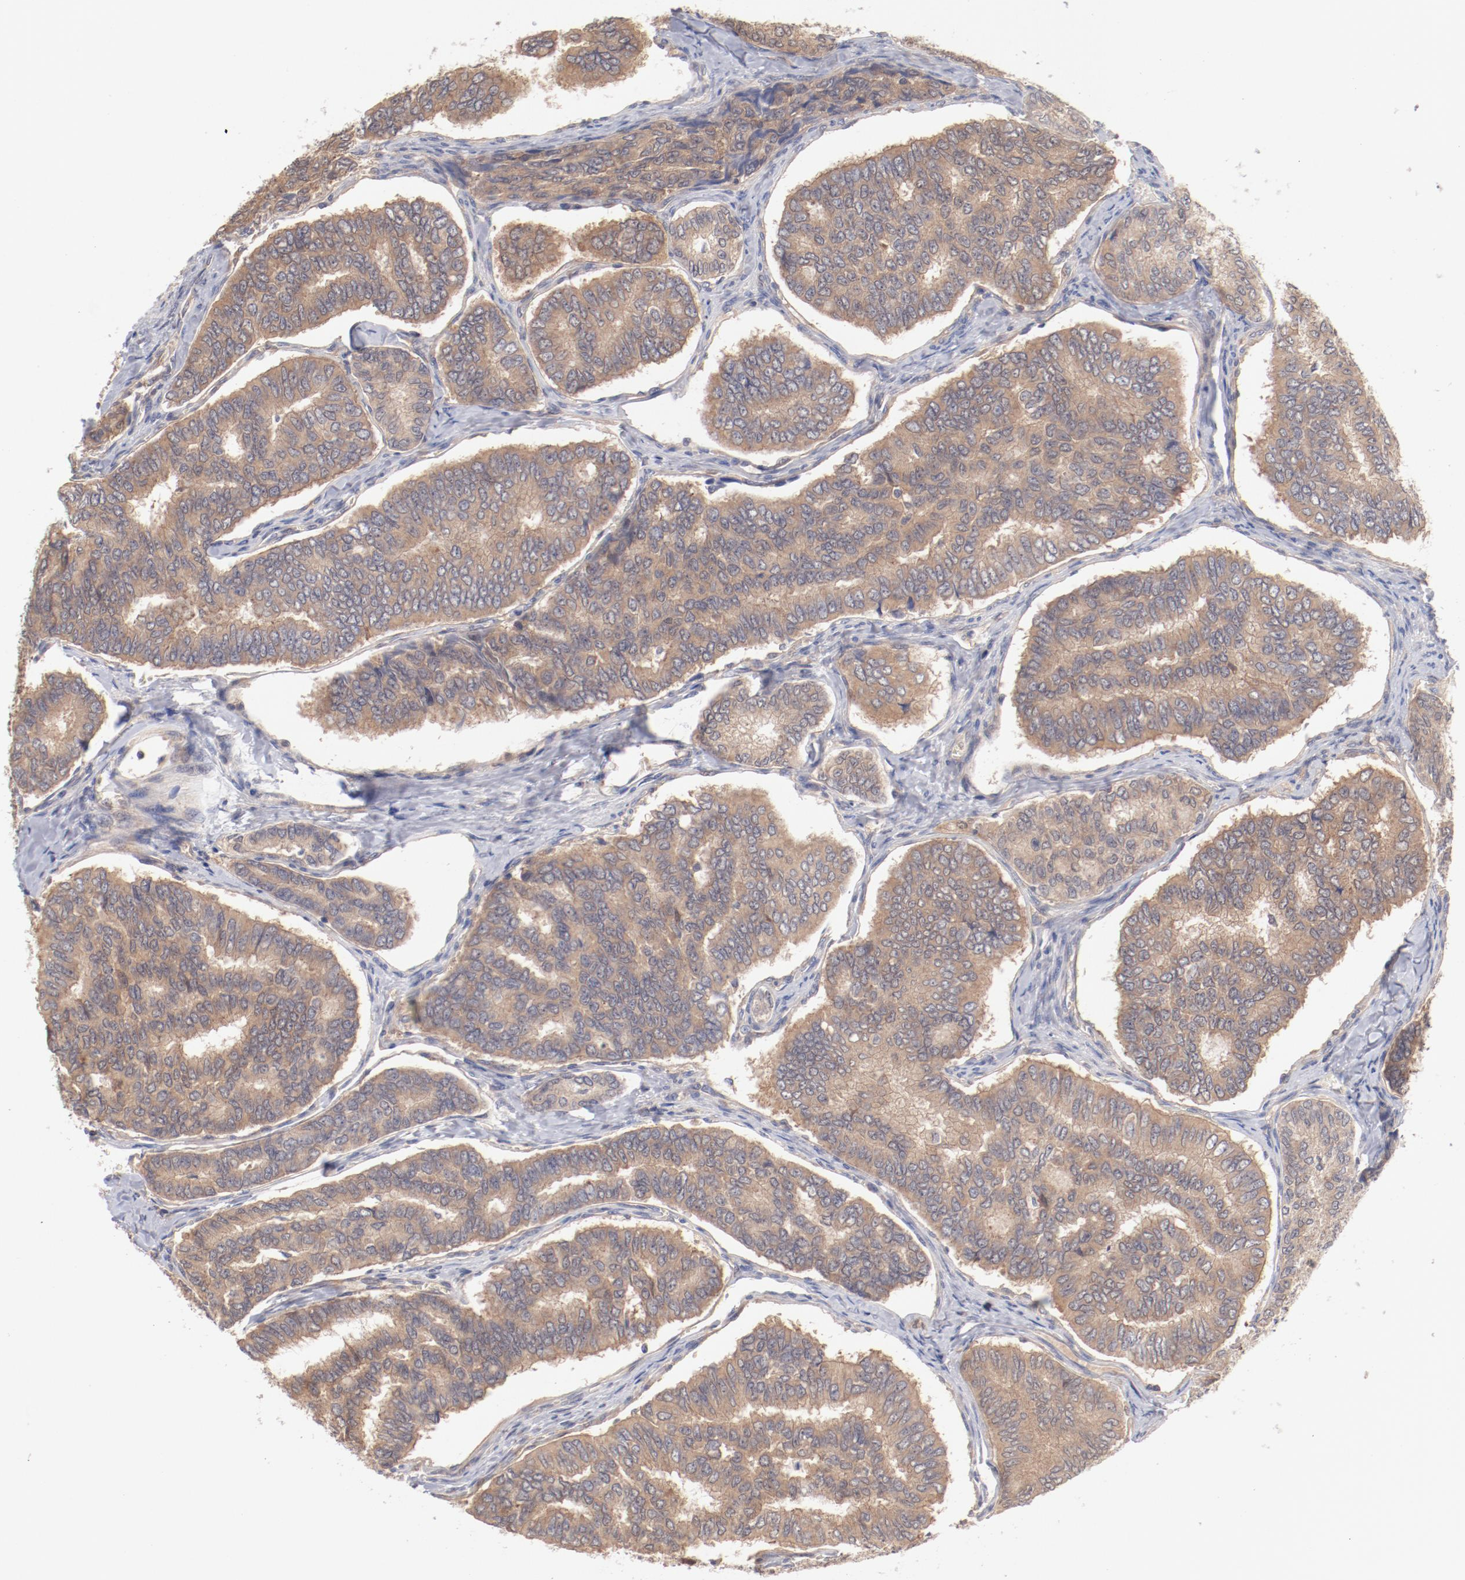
{"staining": {"intensity": "weak", "quantity": ">75%", "location": "cytoplasmic/membranous"}, "tissue": "thyroid cancer", "cell_type": "Tumor cells", "image_type": "cancer", "snomed": [{"axis": "morphology", "description": "Papillary adenocarcinoma, NOS"}, {"axis": "topography", "description": "Thyroid gland"}], "caption": "Human thyroid cancer stained for a protein (brown) demonstrates weak cytoplasmic/membranous positive staining in approximately >75% of tumor cells.", "gene": "SETD3", "patient": {"sex": "female", "age": 35}}